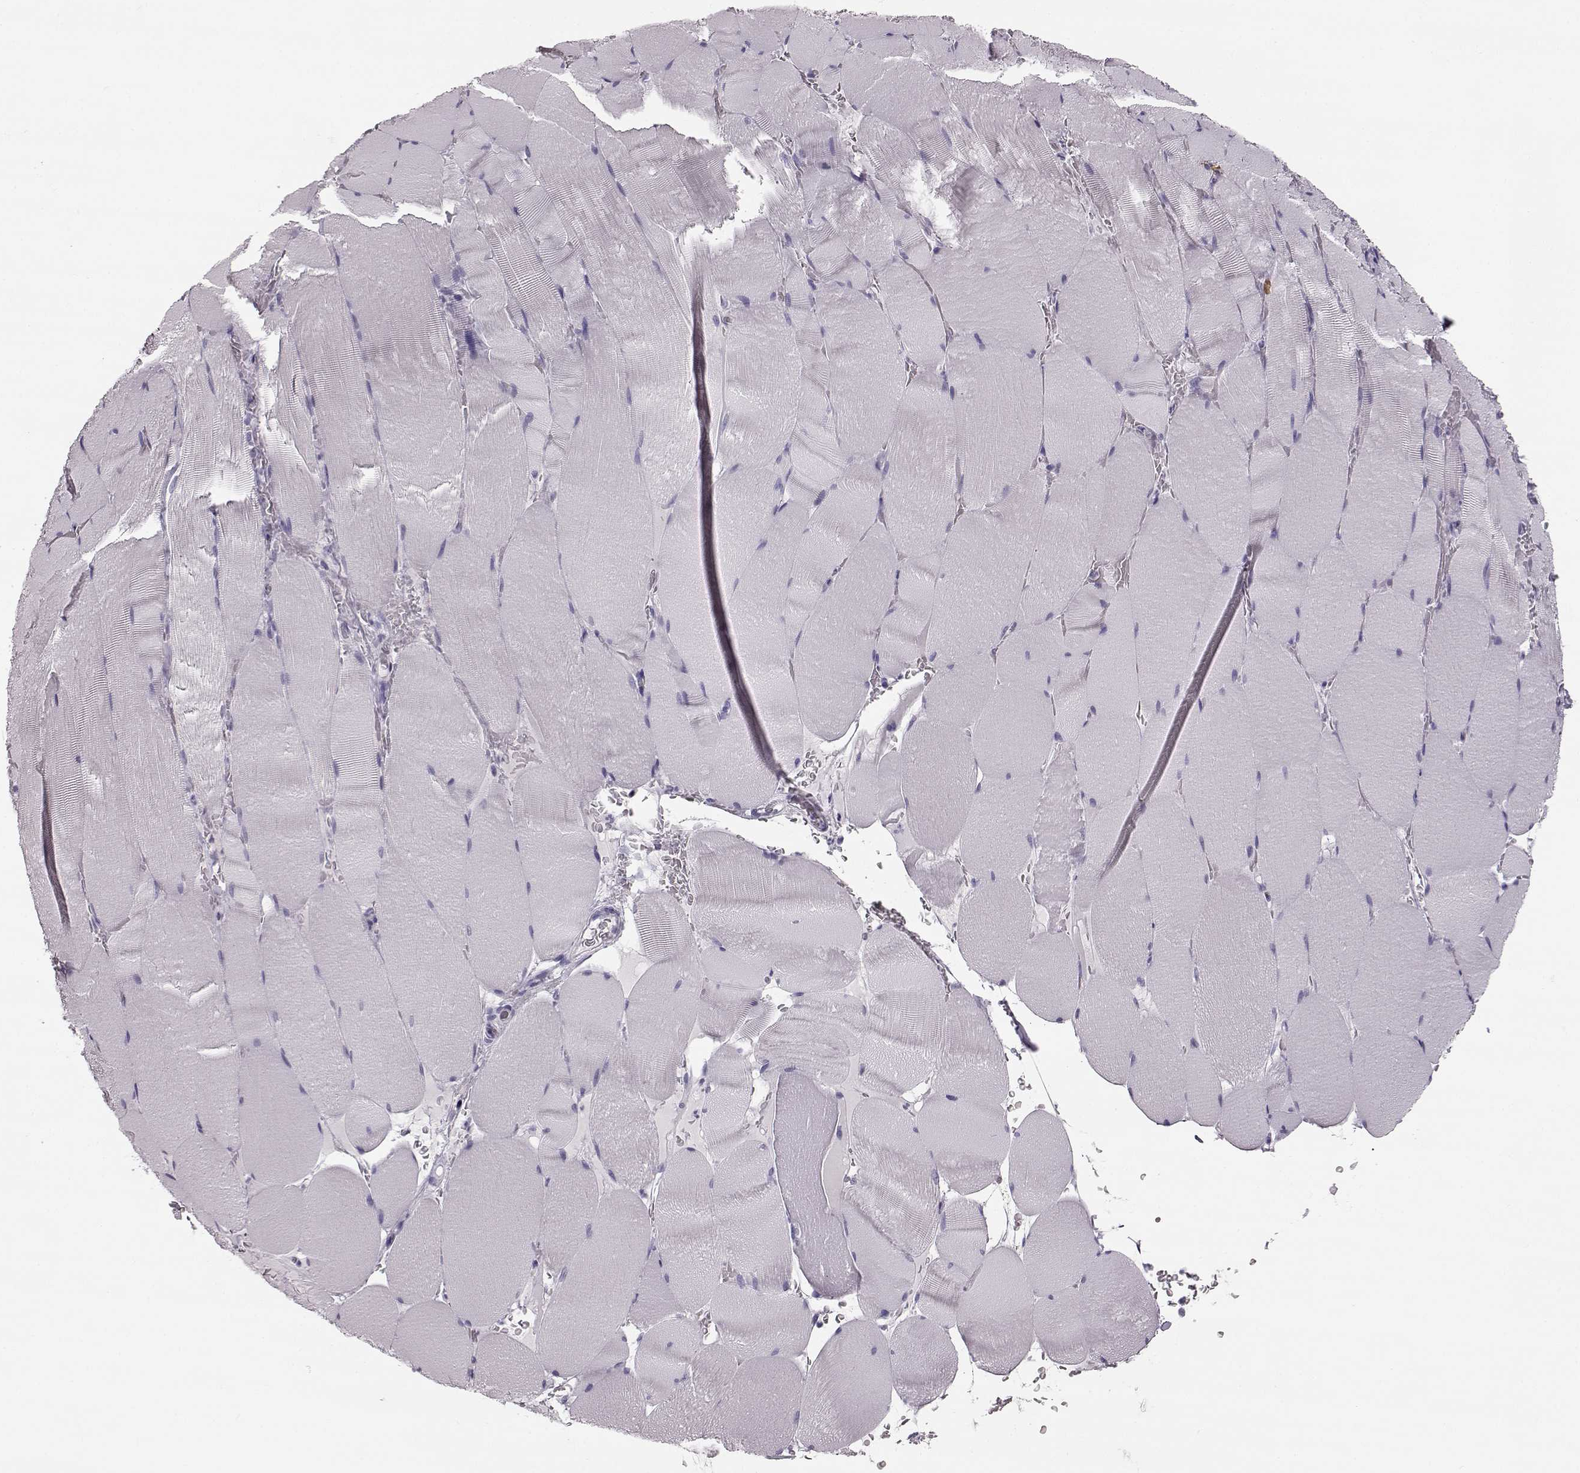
{"staining": {"intensity": "negative", "quantity": "none", "location": "none"}, "tissue": "skeletal muscle", "cell_type": "Myocytes", "image_type": "normal", "snomed": [{"axis": "morphology", "description": "Normal tissue, NOS"}, {"axis": "topography", "description": "Skeletal muscle"}], "caption": "The histopathology image shows no significant staining in myocytes of skeletal muscle. The staining is performed using DAB (3,3'-diaminobenzidine) brown chromogen with nuclei counter-stained in using hematoxylin.", "gene": "NPTXR", "patient": {"sex": "male", "age": 56}}